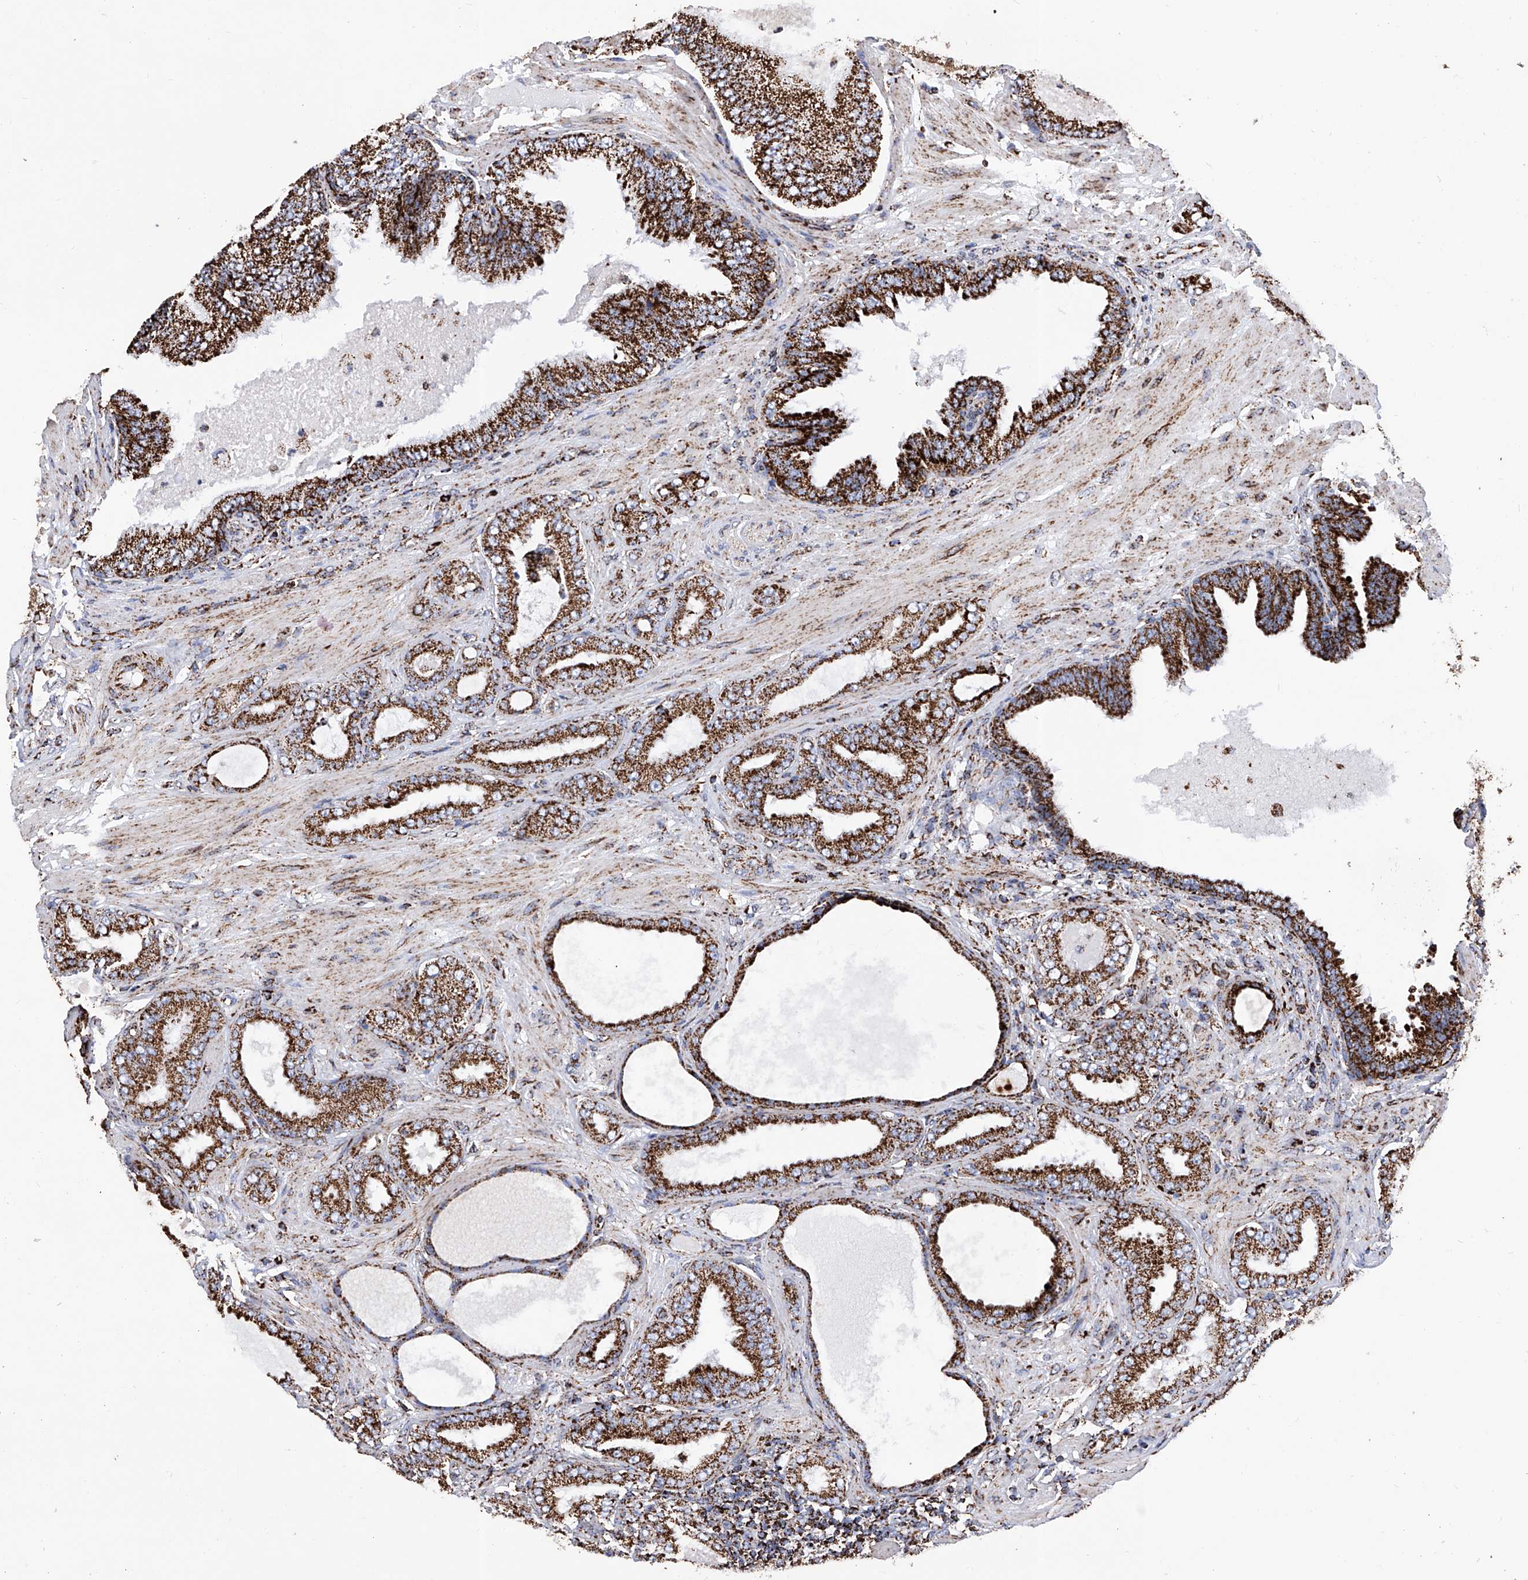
{"staining": {"intensity": "strong", "quantity": ">75%", "location": "cytoplasmic/membranous"}, "tissue": "prostate cancer", "cell_type": "Tumor cells", "image_type": "cancer", "snomed": [{"axis": "morphology", "description": "Adenocarcinoma, Low grade"}, {"axis": "topography", "description": "Prostate"}], "caption": "High-power microscopy captured an immunohistochemistry (IHC) image of adenocarcinoma (low-grade) (prostate), revealing strong cytoplasmic/membranous expression in about >75% of tumor cells.", "gene": "ATP5PF", "patient": {"sex": "male", "age": 63}}